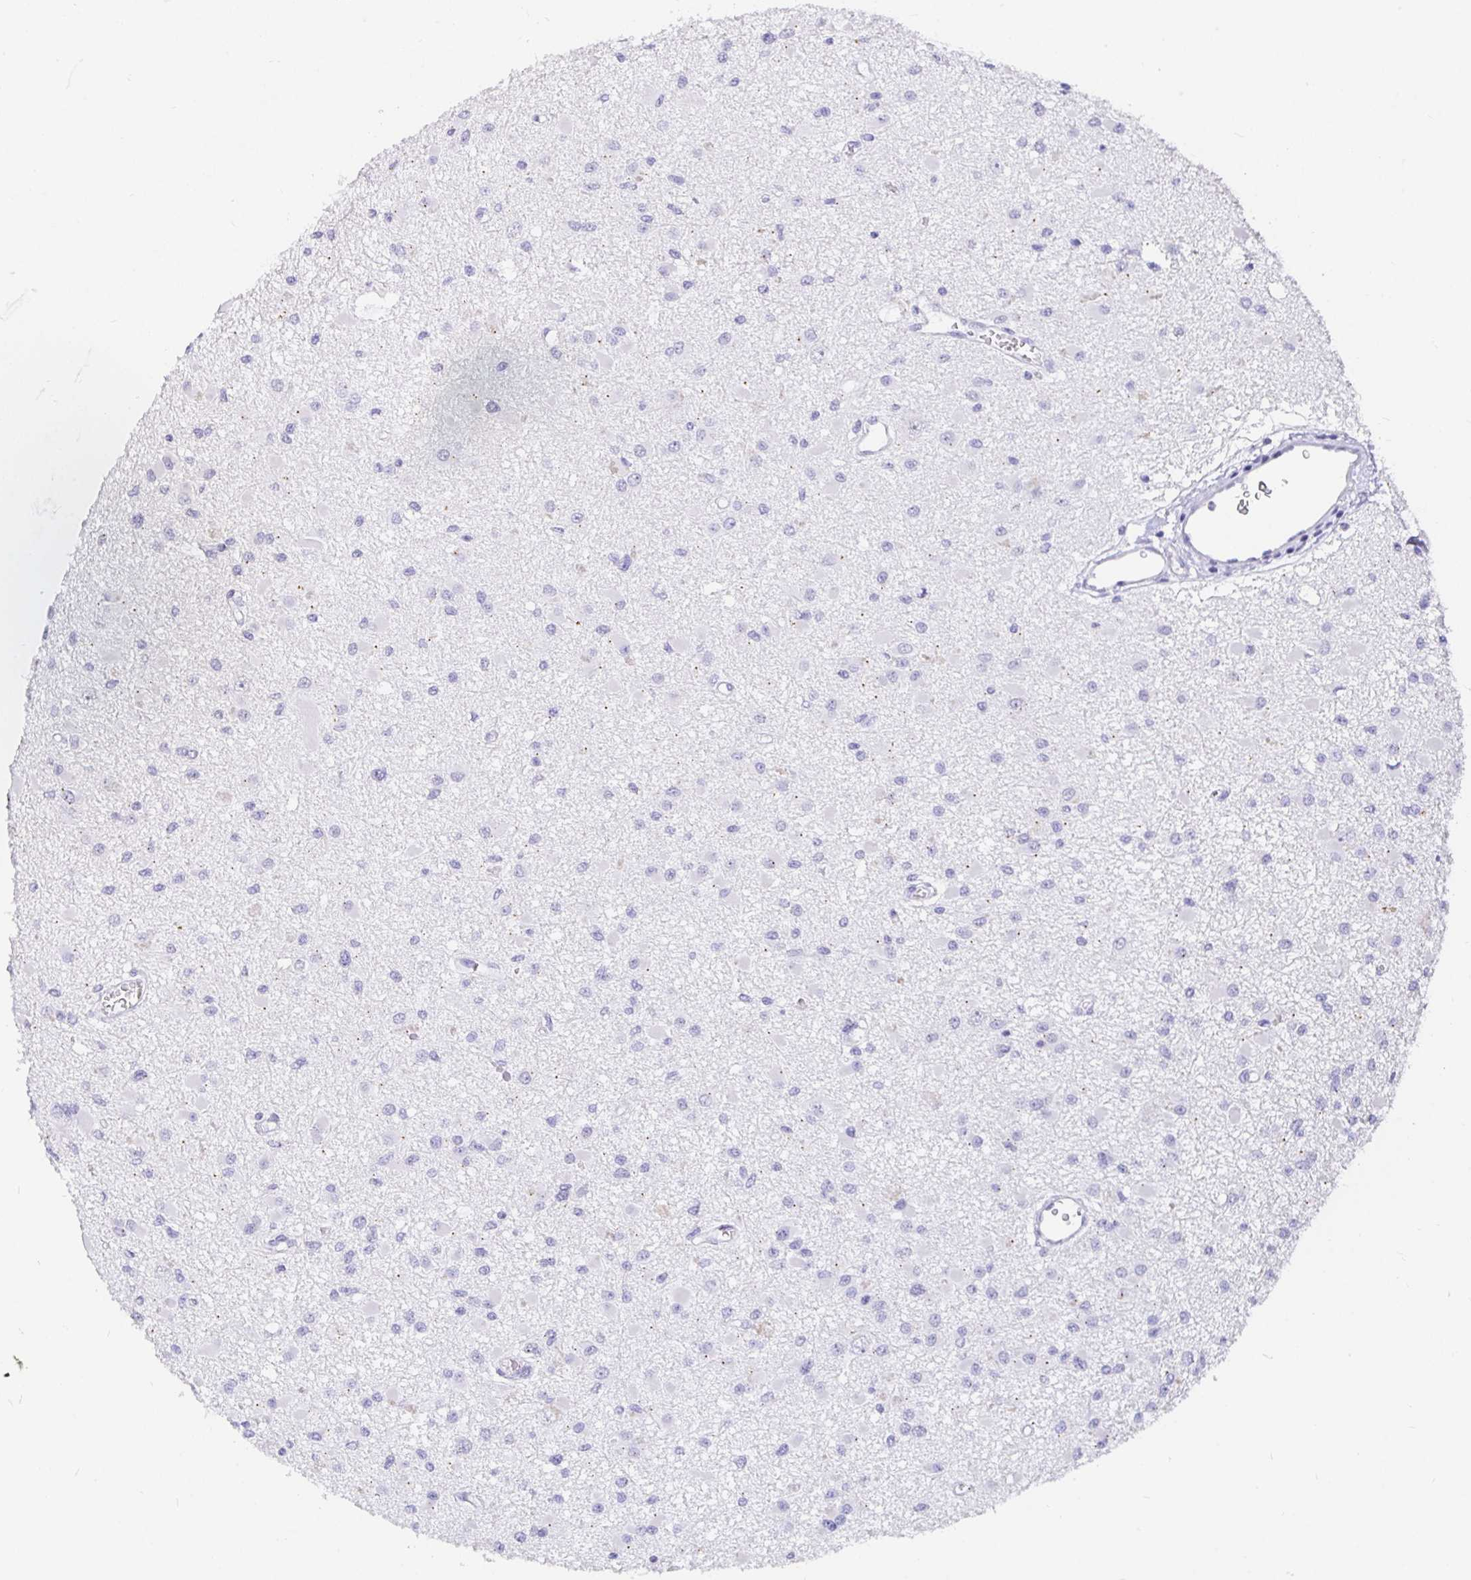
{"staining": {"intensity": "negative", "quantity": "none", "location": "none"}, "tissue": "glioma", "cell_type": "Tumor cells", "image_type": "cancer", "snomed": [{"axis": "morphology", "description": "Glioma, malignant, High grade"}, {"axis": "topography", "description": "Brain"}], "caption": "This is an immunohistochemistry (IHC) histopathology image of human malignant glioma (high-grade). There is no positivity in tumor cells.", "gene": "EZHIP", "patient": {"sex": "male", "age": 54}}